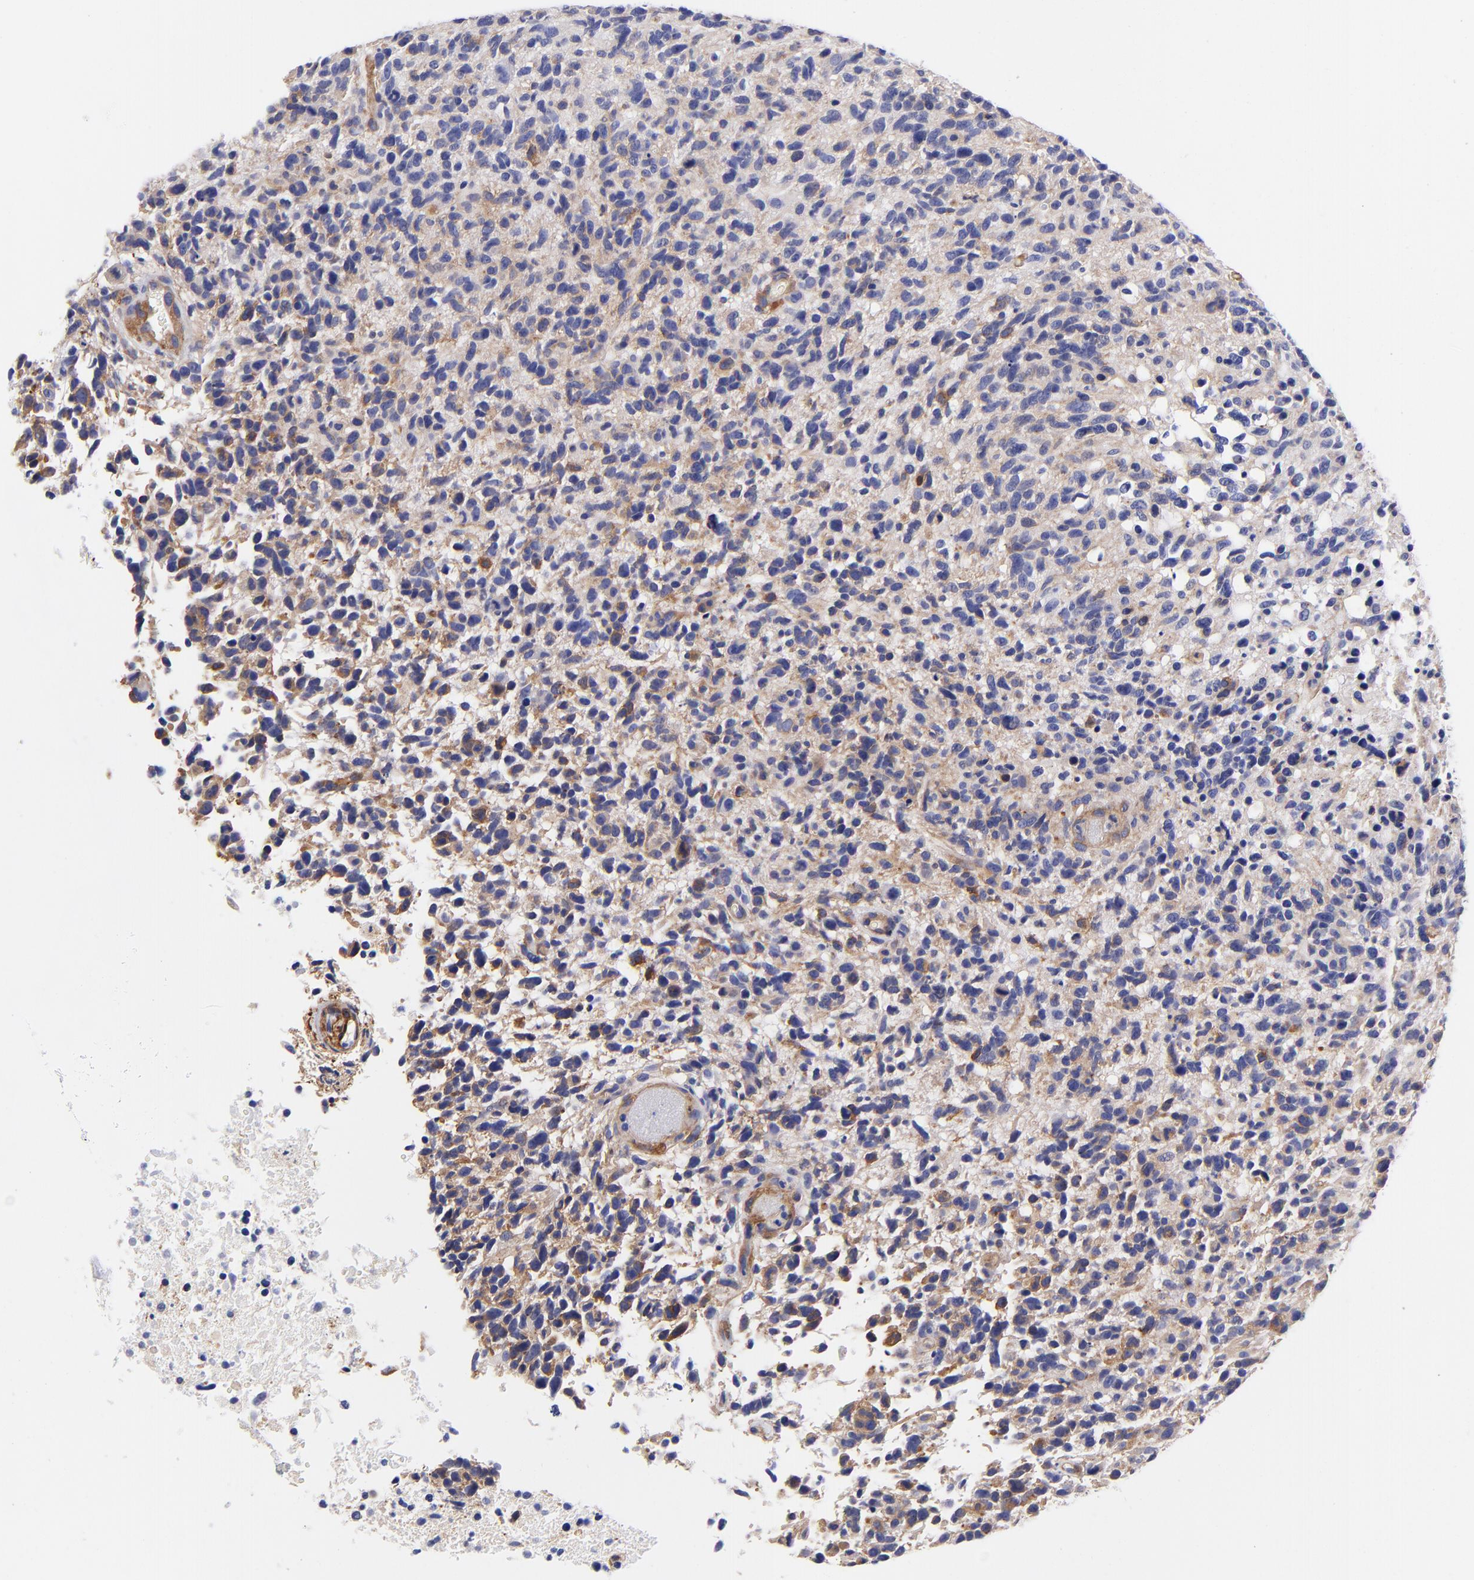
{"staining": {"intensity": "moderate", "quantity": "<25%", "location": "cytoplasmic/membranous"}, "tissue": "glioma", "cell_type": "Tumor cells", "image_type": "cancer", "snomed": [{"axis": "morphology", "description": "Glioma, malignant, High grade"}, {"axis": "topography", "description": "Brain"}], "caption": "A brown stain highlights moderate cytoplasmic/membranous staining of a protein in high-grade glioma (malignant) tumor cells.", "gene": "PPFIBP1", "patient": {"sex": "male", "age": 72}}